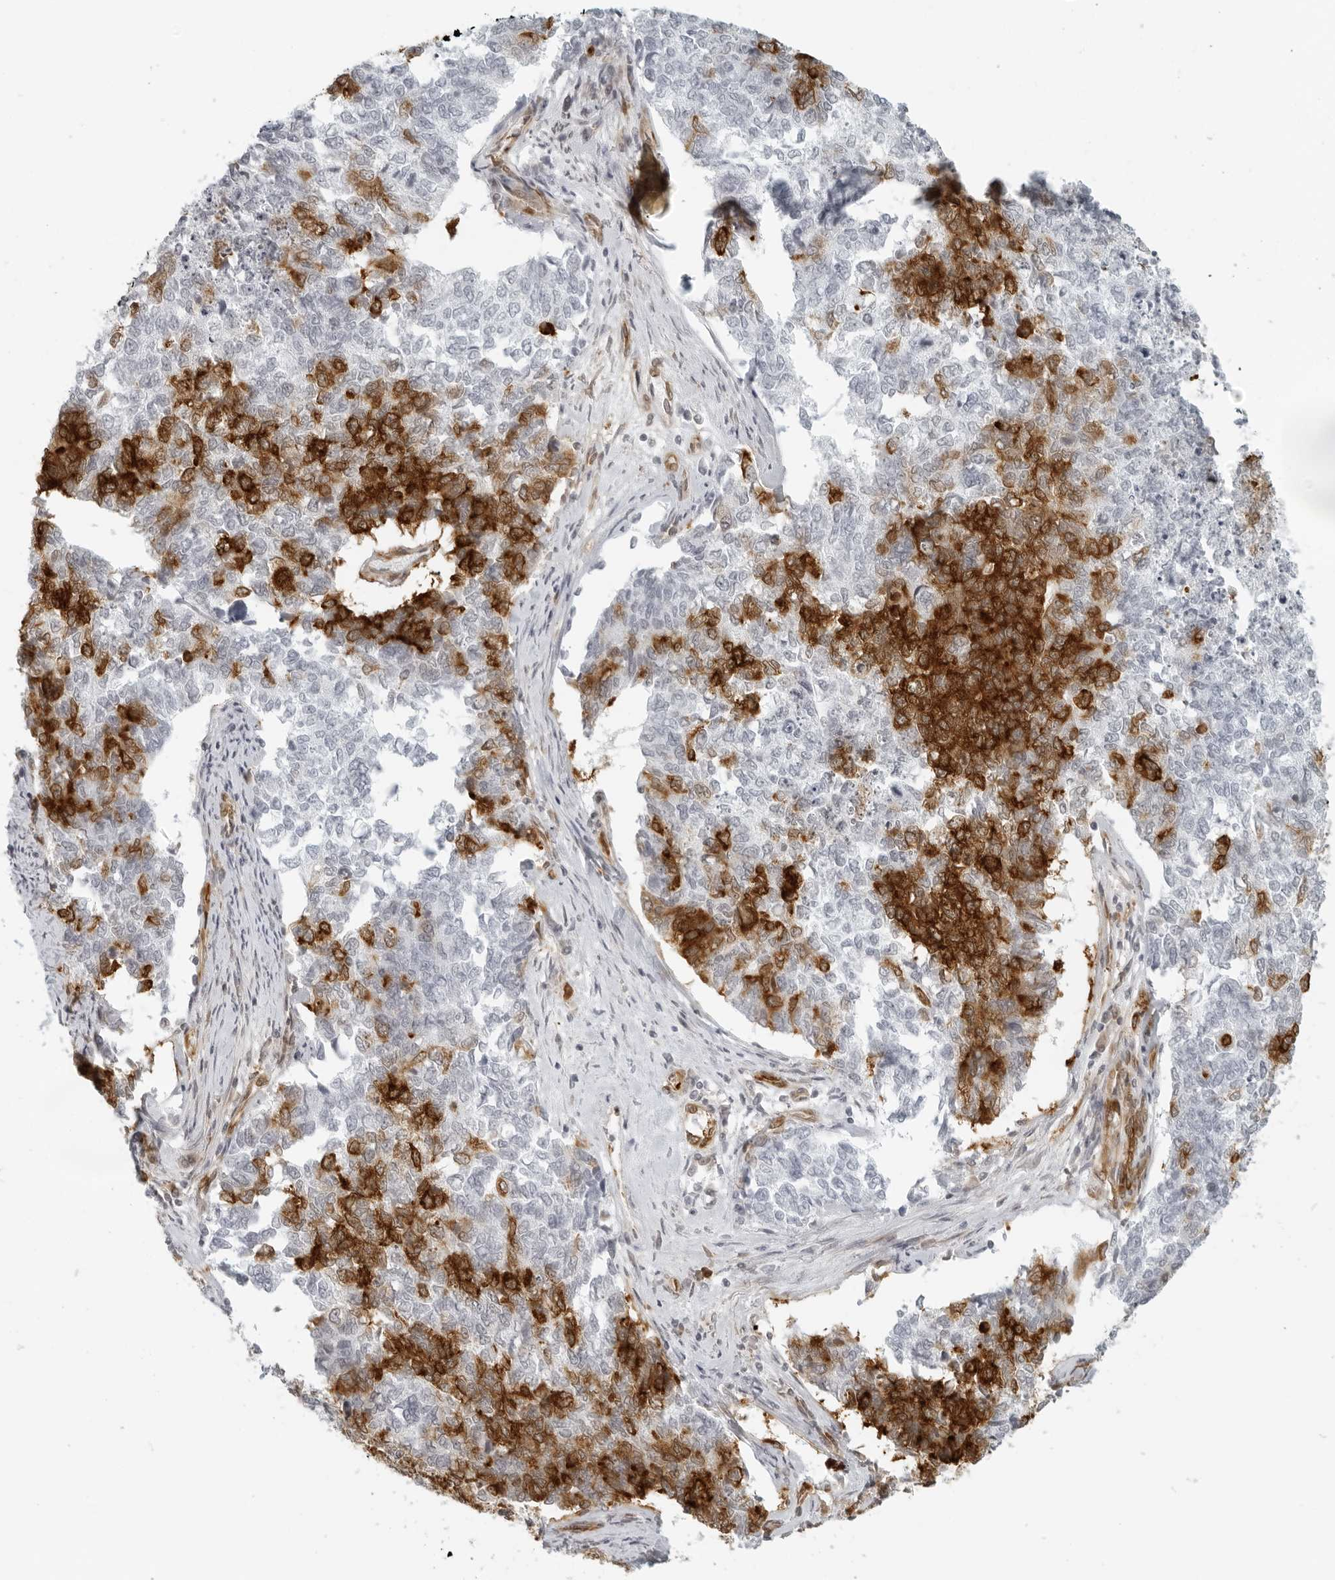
{"staining": {"intensity": "strong", "quantity": "25%-75%", "location": "cytoplasmic/membranous"}, "tissue": "cervical cancer", "cell_type": "Tumor cells", "image_type": "cancer", "snomed": [{"axis": "morphology", "description": "Squamous cell carcinoma, NOS"}, {"axis": "topography", "description": "Cervix"}], "caption": "A brown stain highlights strong cytoplasmic/membranous expression of a protein in cervical squamous cell carcinoma tumor cells.", "gene": "EIF4G1", "patient": {"sex": "female", "age": 63}}